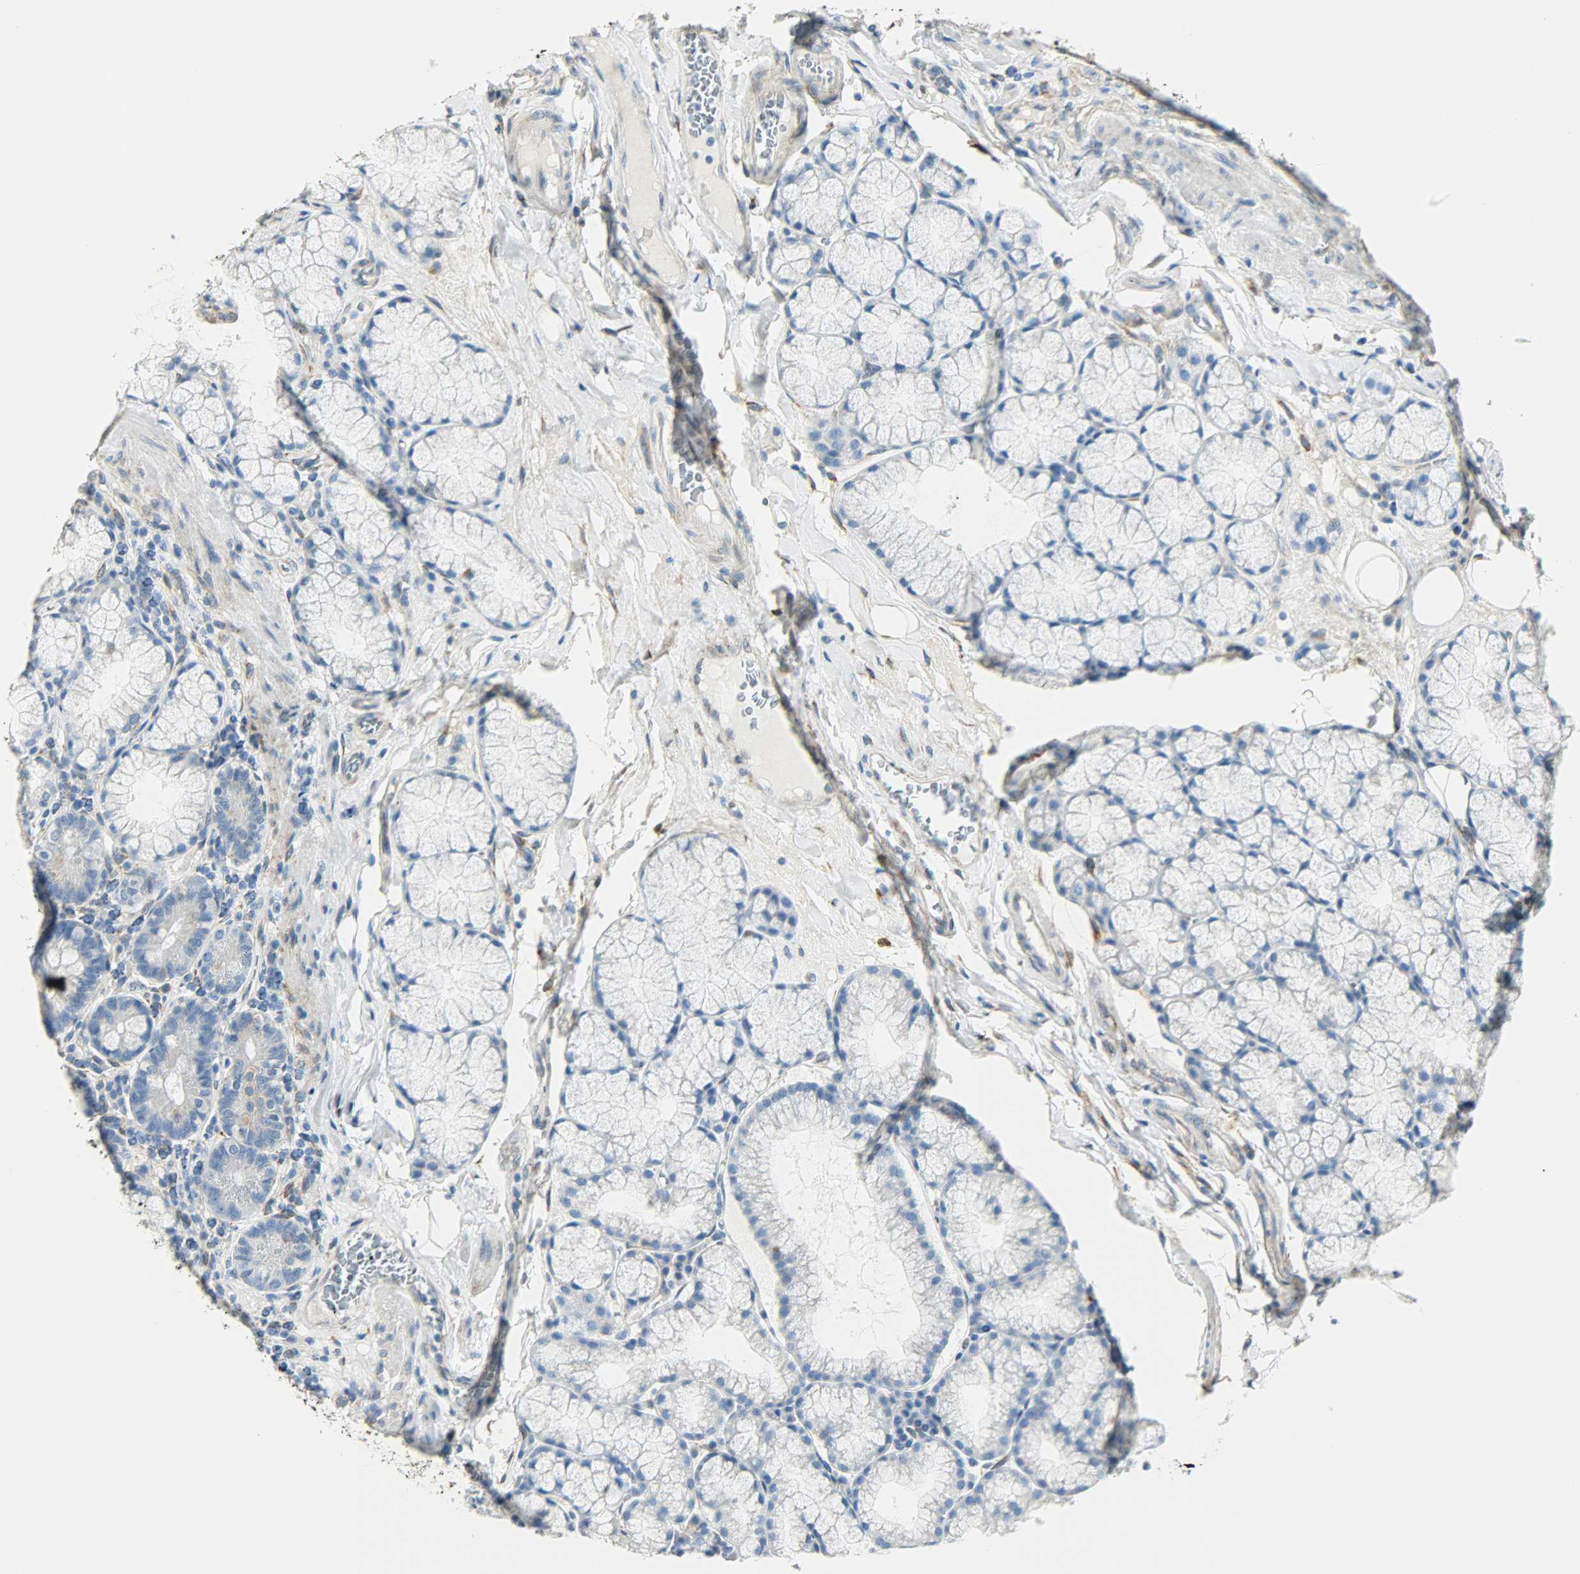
{"staining": {"intensity": "negative", "quantity": "none", "location": "none"}, "tissue": "duodenum", "cell_type": "Glandular cells", "image_type": "normal", "snomed": [{"axis": "morphology", "description": "Normal tissue, NOS"}, {"axis": "topography", "description": "Duodenum"}], "caption": "DAB (3,3'-diaminobenzidine) immunohistochemical staining of benign human duodenum shows no significant positivity in glandular cells. (Brightfield microscopy of DAB (3,3'-diaminobenzidine) immunohistochemistry at high magnification).", "gene": "PKD2", "patient": {"sex": "male", "age": 50}}